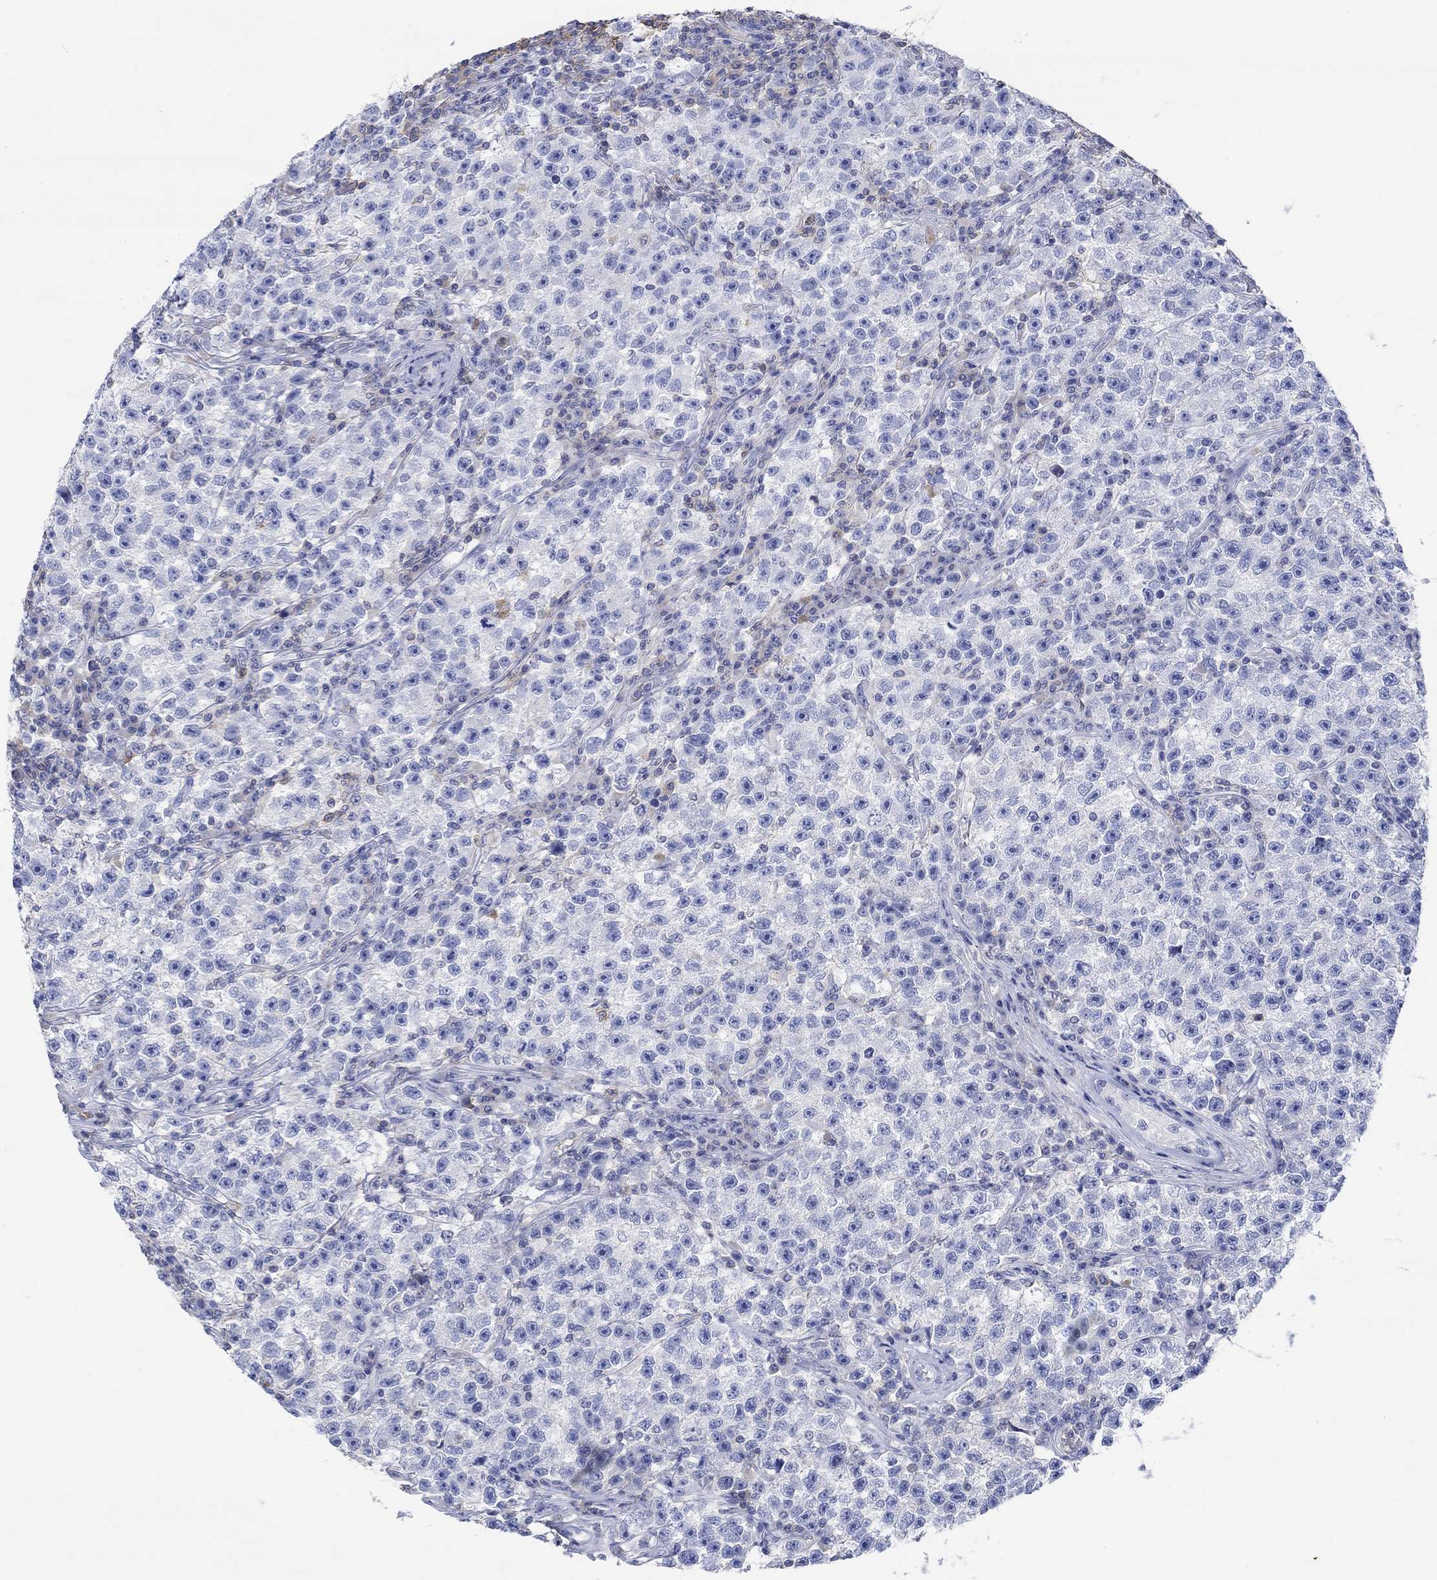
{"staining": {"intensity": "negative", "quantity": "none", "location": "none"}, "tissue": "testis cancer", "cell_type": "Tumor cells", "image_type": "cancer", "snomed": [{"axis": "morphology", "description": "Seminoma, NOS"}, {"axis": "topography", "description": "Testis"}], "caption": "Immunohistochemistry (IHC) of human seminoma (testis) demonstrates no positivity in tumor cells. (Brightfield microscopy of DAB immunohistochemistry at high magnification).", "gene": "GCM1", "patient": {"sex": "male", "age": 22}}